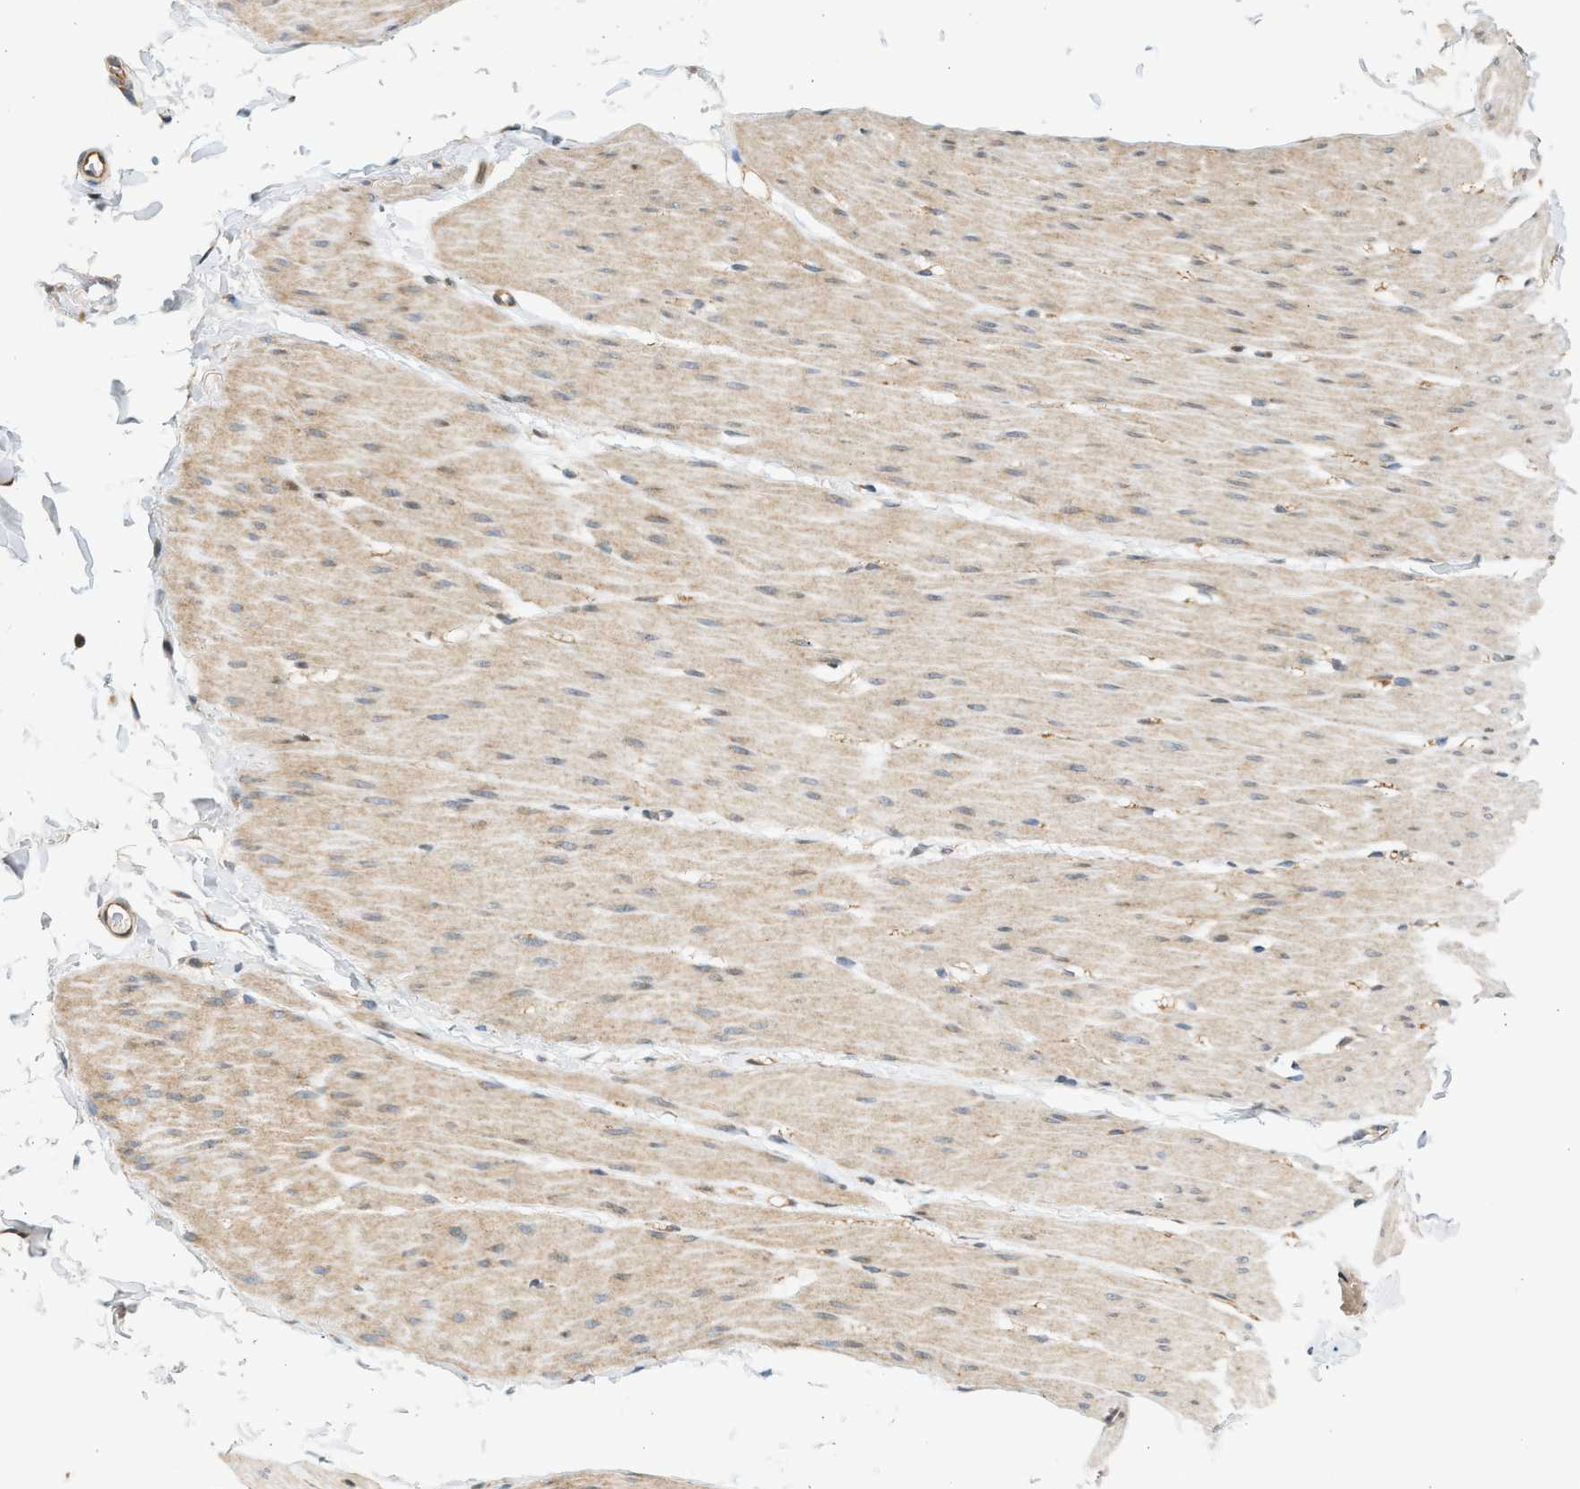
{"staining": {"intensity": "weak", "quantity": "25%-75%", "location": "cytoplasmic/membranous"}, "tissue": "smooth muscle", "cell_type": "Smooth muscle cells", "image_type": "normal", "snomed": [{"axis": "morphology", "description": "Normal tissue, NOS"}, {"axis": "topography", "description": "Smooth muscle"}, {"axis": "topography", "description": "Colon"}], "caption": "An image showing weak cytoplasmic/membranous positivity in approximately 25%-75% of smooth muscle cells in unremarkable smooth muscle, as visualized by brown immunohistochemical staining.", "gene": "NRSN2", "patient": {"sex": "male", "age": 67}}